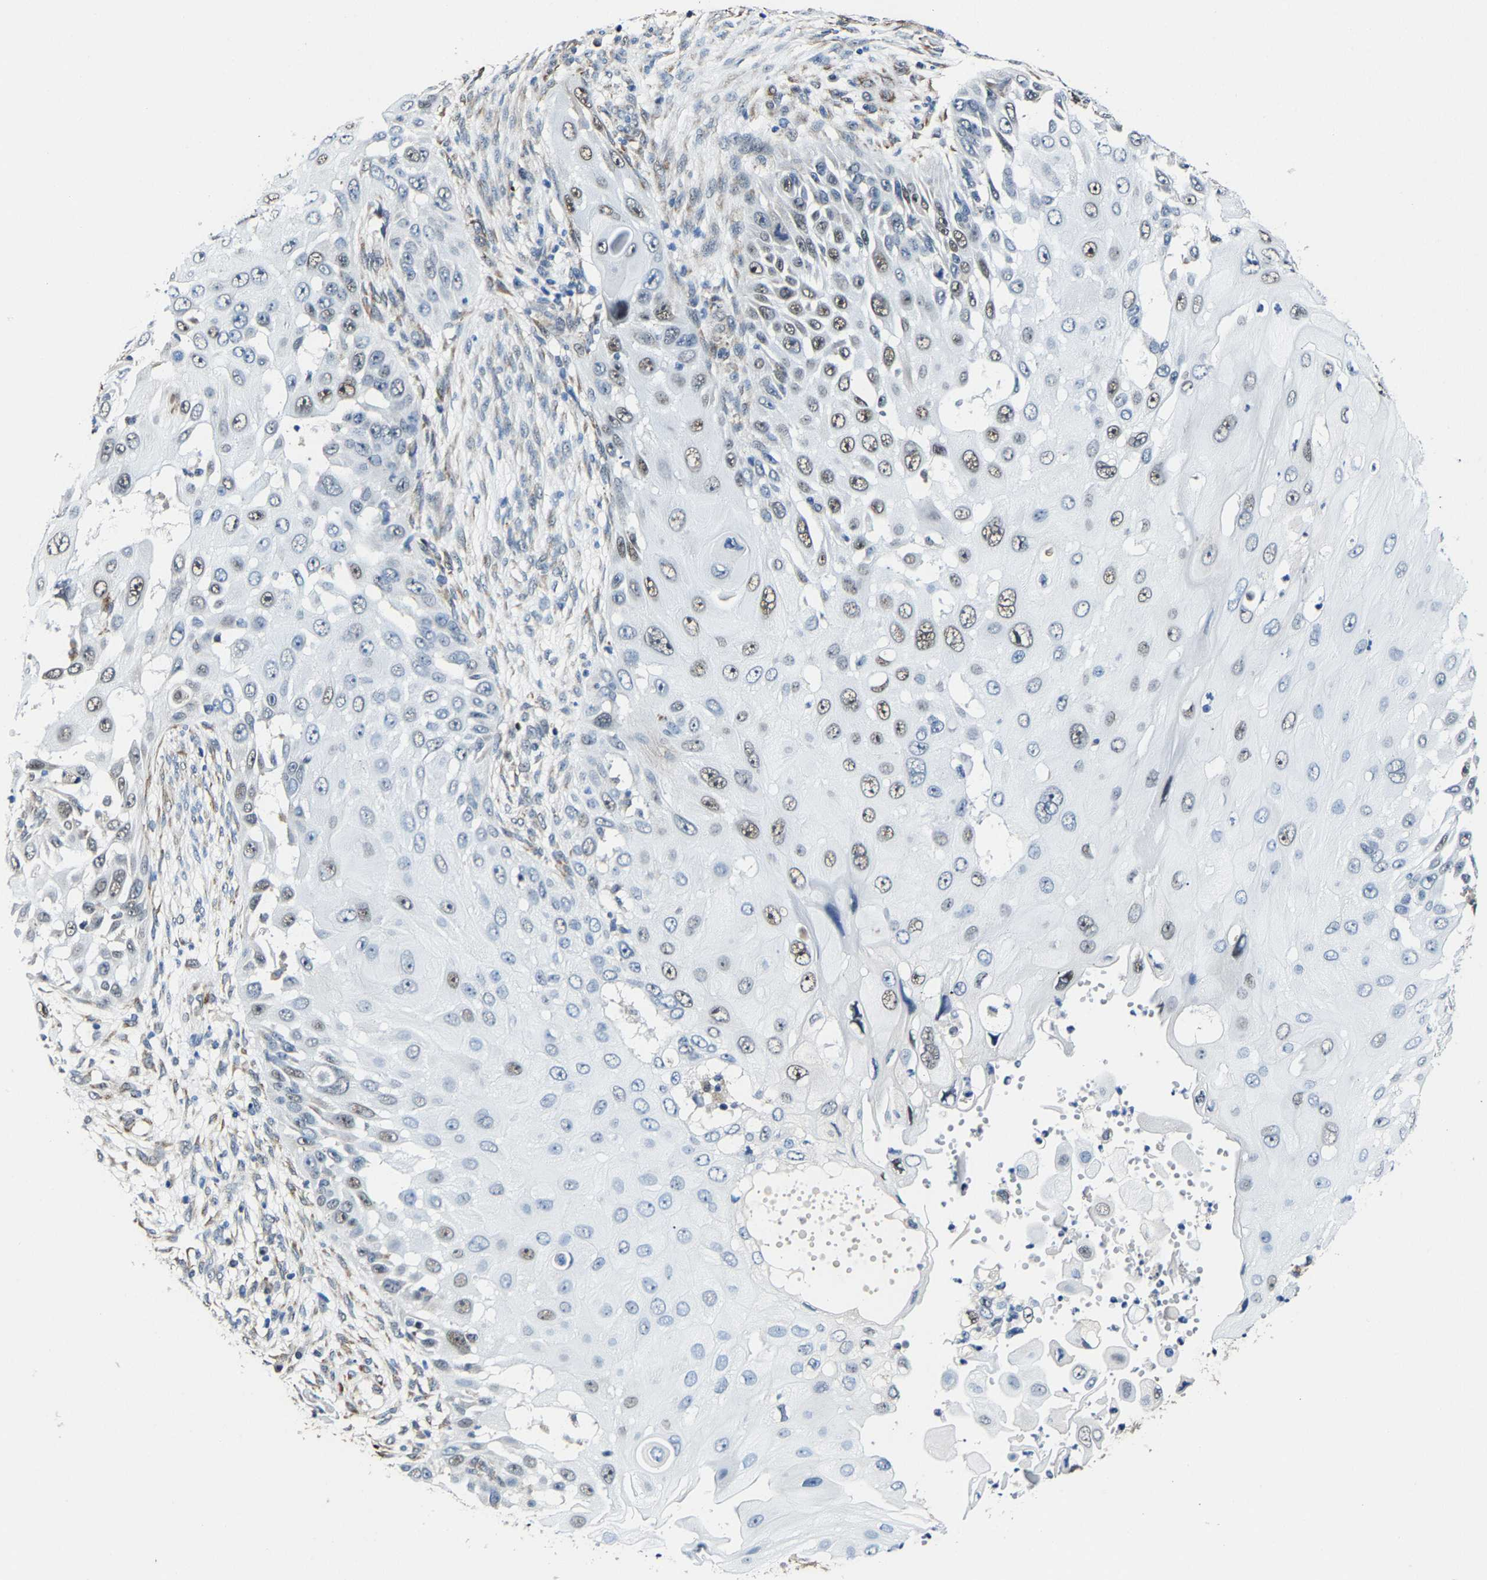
{"staining": {"intensity": "weak", "quantity": "25%-75%", "location": "nuclear"}, "tissue": "skin cancer", "cell_type": "Tumor cells", "image_type": "cancer", "snomed": [{"axis": "morphology", "description": "Squamous cell carcinoma, NOS"}, {"axis": "topography", "description": "Skin"}], "caption": "Weak nuclear positivity is seen in about 25%-75% of tumor cells in skin cancer (squamous cell carcinoma).", "gene": "METTL1", "patient": {"sex": "female", "age": 44}}